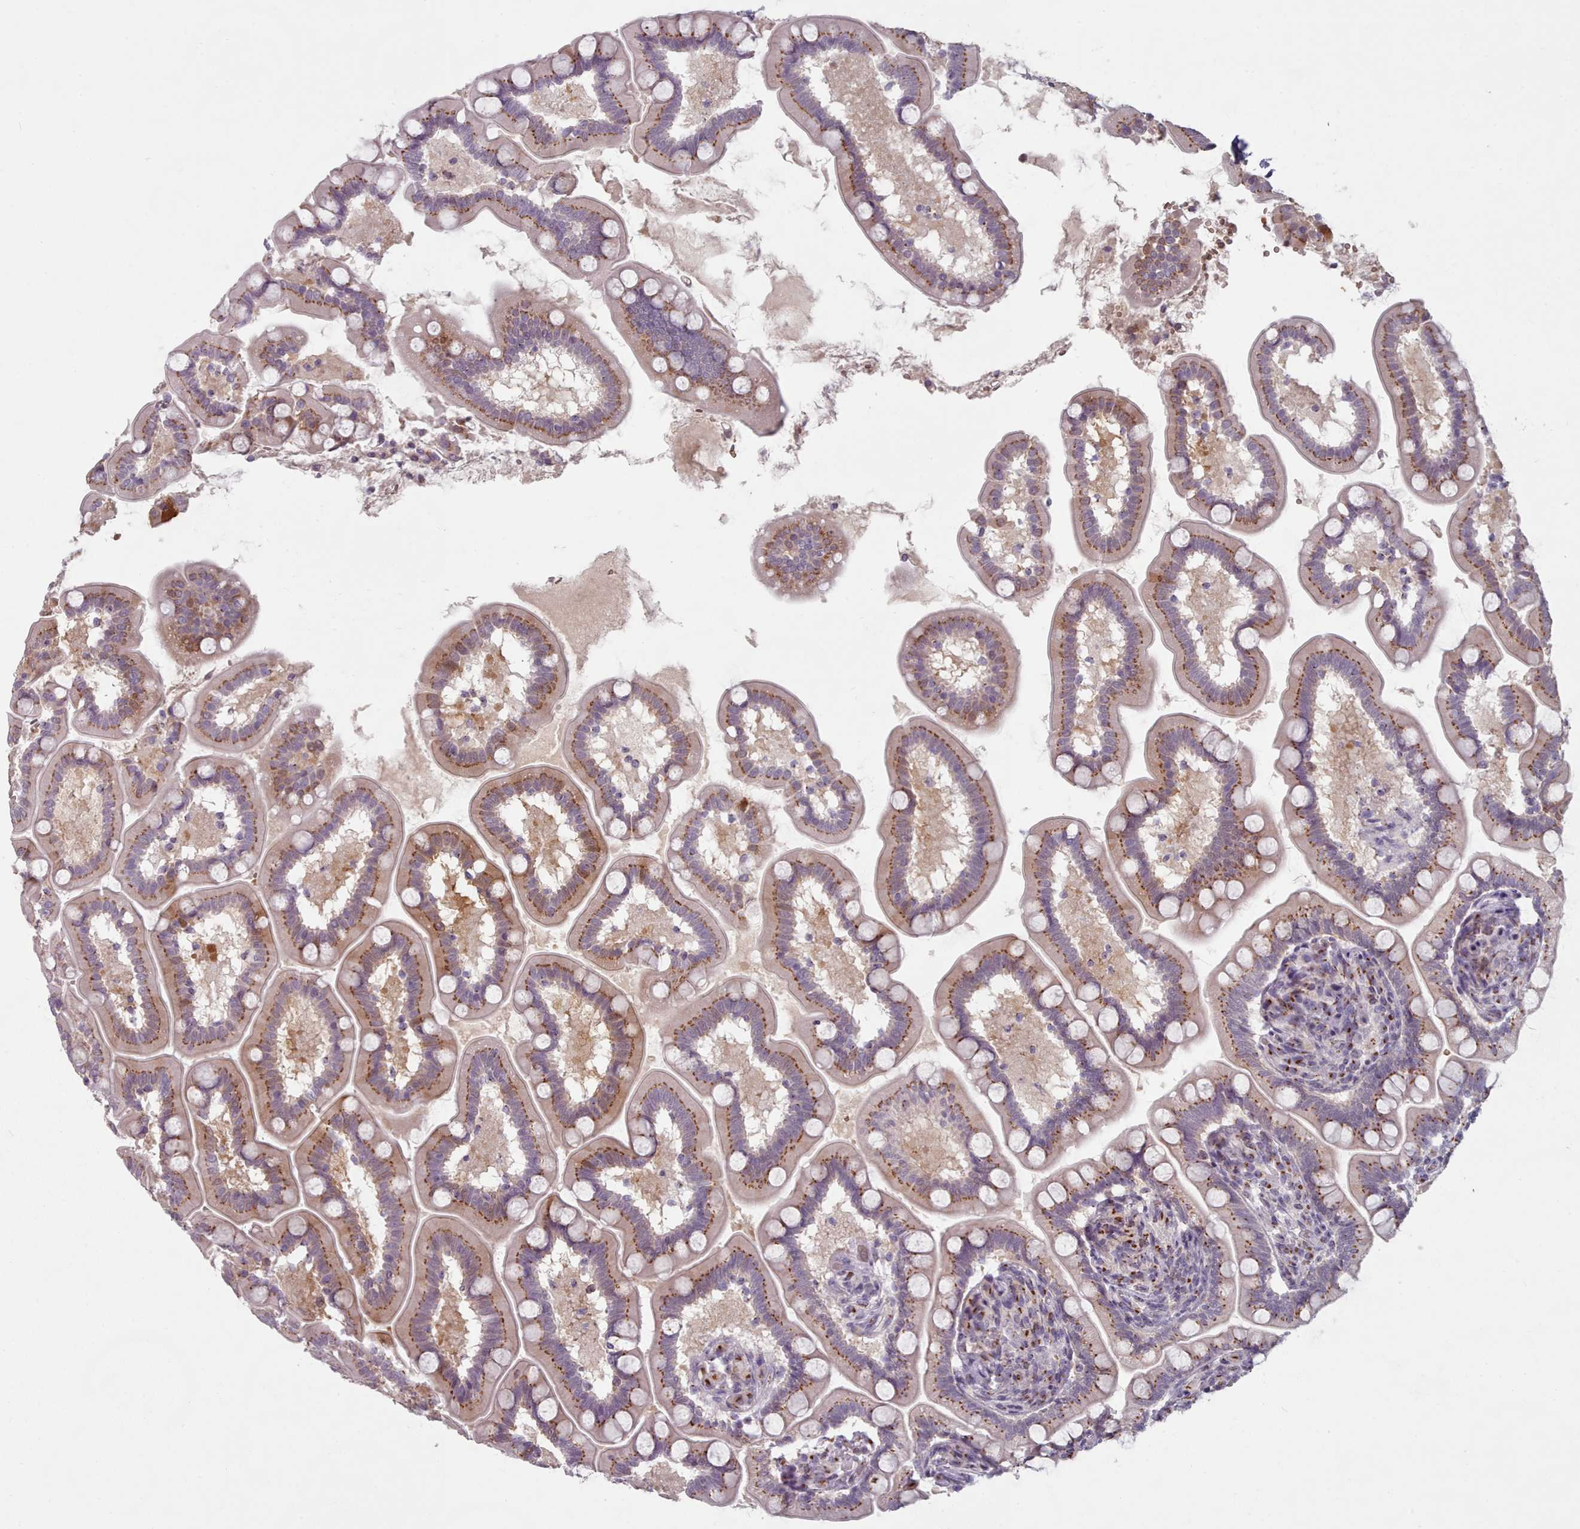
{"staining": {"intensity": "strong", "quantity": "25%-75%", "location": "cytoplasmic/membranous"}, "tissue": "small intestine", "cell_type": "Glandular cells", "image_type": "normal", "snomed": [{"axis": "morphology", "description": "Normal tissue, NOS"}, {"axis": "topography", "description": "Small intestine"}], "caption": "High-magnification brightfield microscopy of unremarkable small intestine stained with DAB (3,3'-diaminobenzidine) (brown) and counterstained with hematoxylin (blue). glandular cells exhibit strong cytoplasmic/membranous expression is appreciated in approximately25%-75% of cells. The staining is performed using DAB (3,3'-diaminobenzidine) brown chromogen to label protein expression. The nuclei are counter-stained blue using hematoxylin.", "gene": "MAN1B1", "patient": {"sex": "female", "age": 64}}